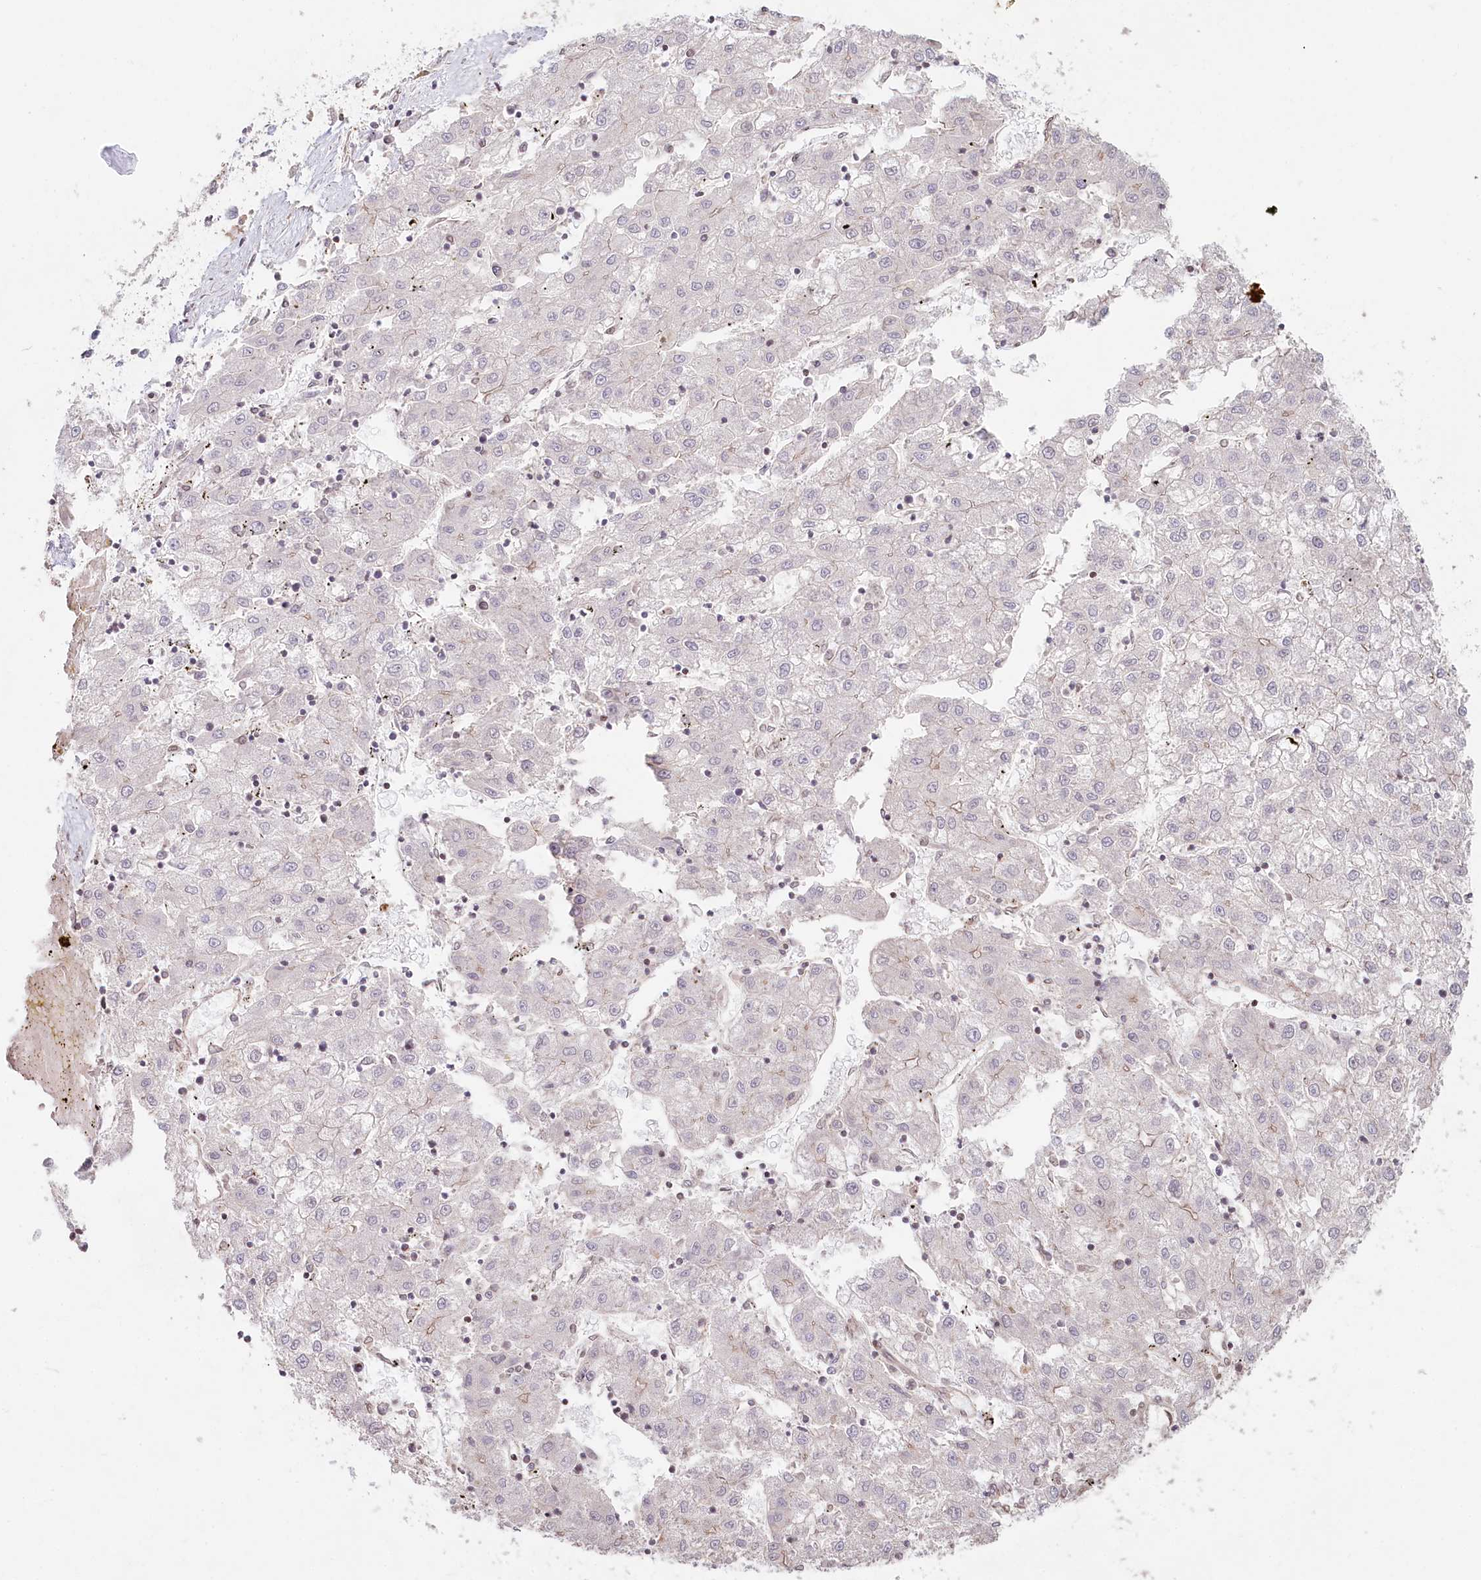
{"staining": {"intensity": "negative", "quantity": "none", "location": "none"}, "tissue": "liver cancer", "cell_type": "Tumor cells", "image_type": "cancer", "snomed": [{"axis": "morphology", "description": "Carcinoma, Hepatocellular, NOS"}, {"axis": "topography", "description": "Liver"}], "caption": "Immunohistochemistry micrograph of neoplastic tissue: hepatocellular carcinoma (liver) stained with DAB (3,3'-diaminobenzidine) reveals no significant protein positivity in tumor cells. The staining was performed using DAB (3,3'-diaminobenzidine) to visualize the protein expression in brown, while the nuclei were stained in blue with hematoxylin (Magnification: 20x).", "gene": "TCHP", "patient": {"sex": "male", "age": 72}}